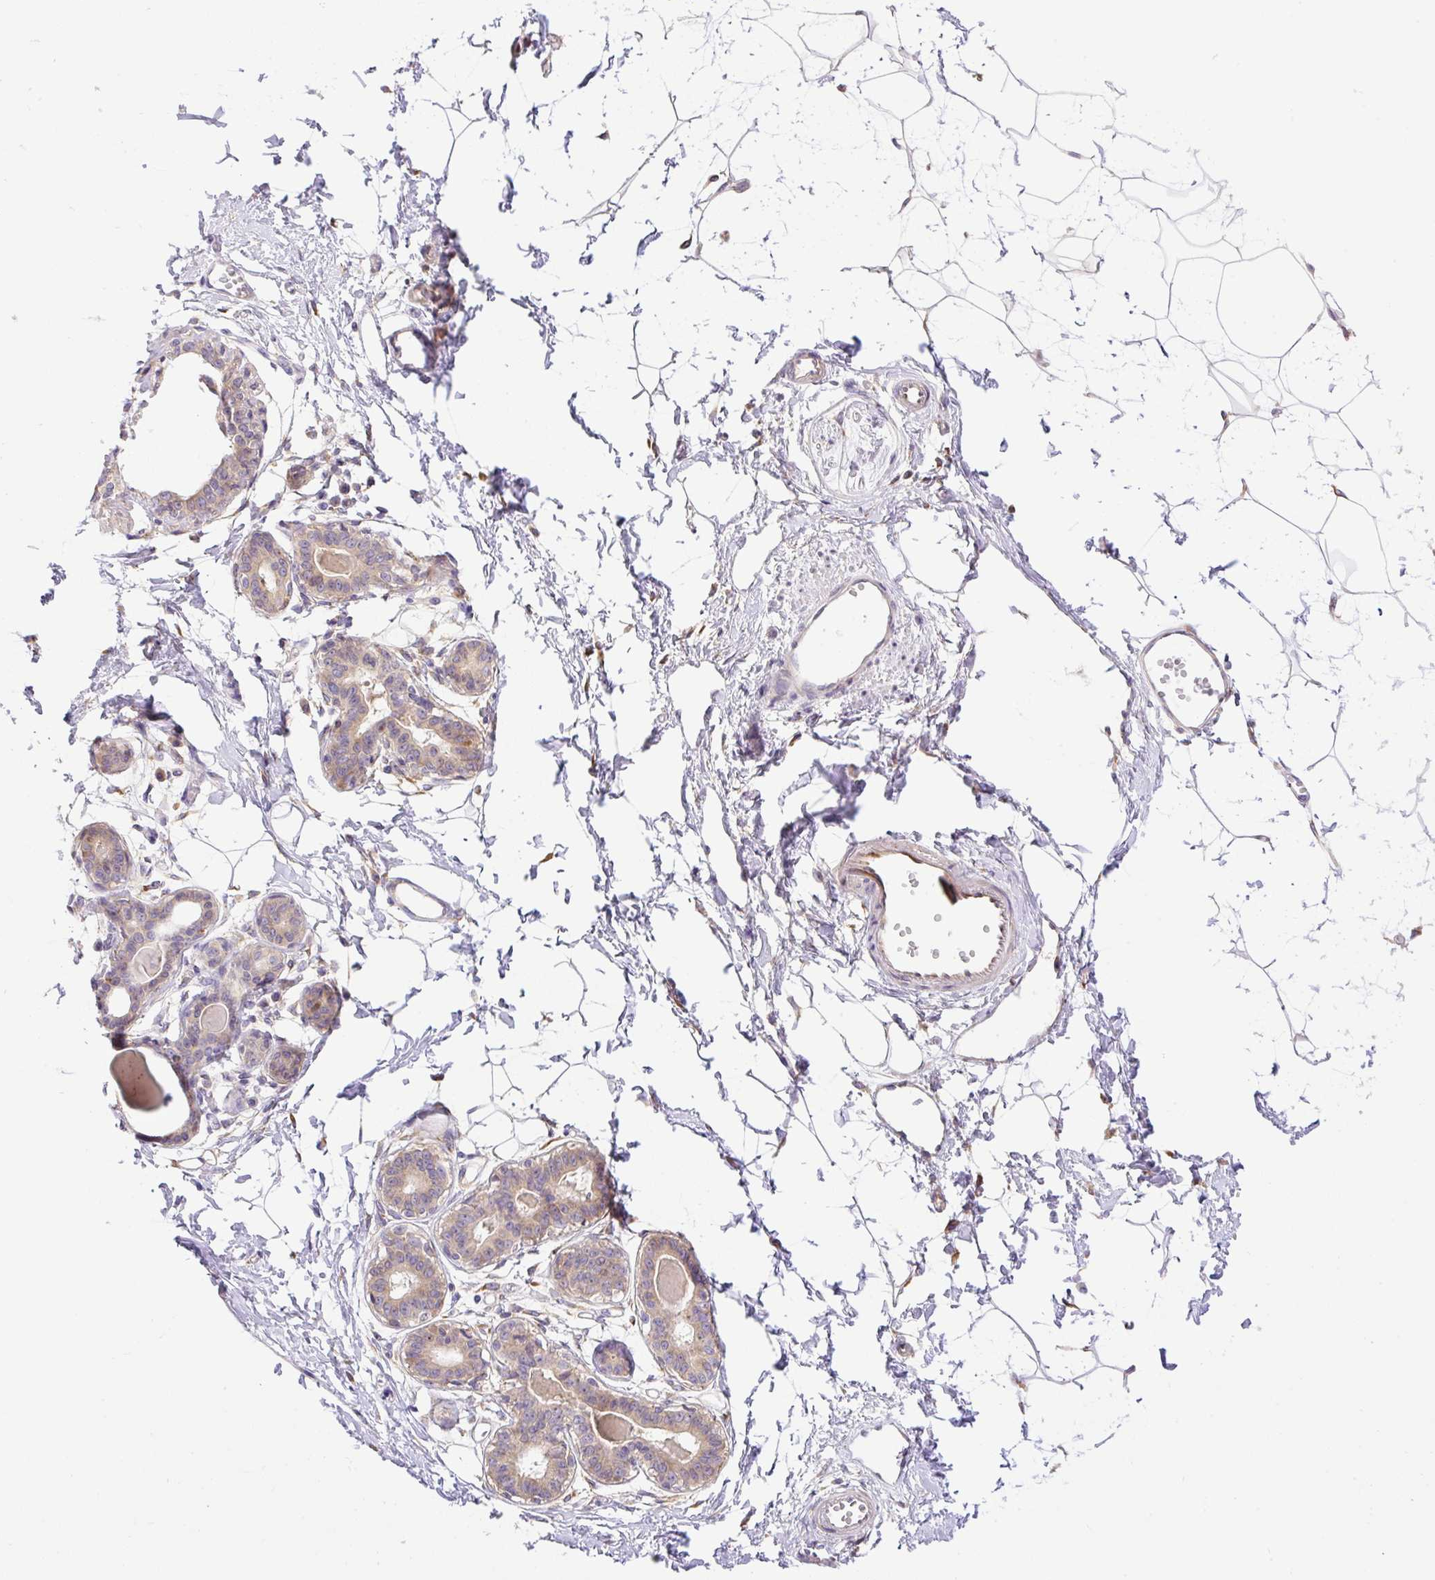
{"staining": {"intensity": "negative", "quantity": "none", "location": "none"}, "tissue": "breast", "cell_type": "Adipocytes", "image_type": "normal", "snomed": [{"axis": "morphology", "description": "Normal tissue, NOS"}, {"axis": "topography", "description": "Breast"}], "caption": "The immunohistochemistry histopathology image has no significant positivity in adipocytes of breast. (Stains: DAB immunohistochemistry with hematoxylin counter stain, Microscopy: brightfield microscopy at high magnification).", "gene": "POFUT1", "patient": {"sex": "female", "age": 45}}